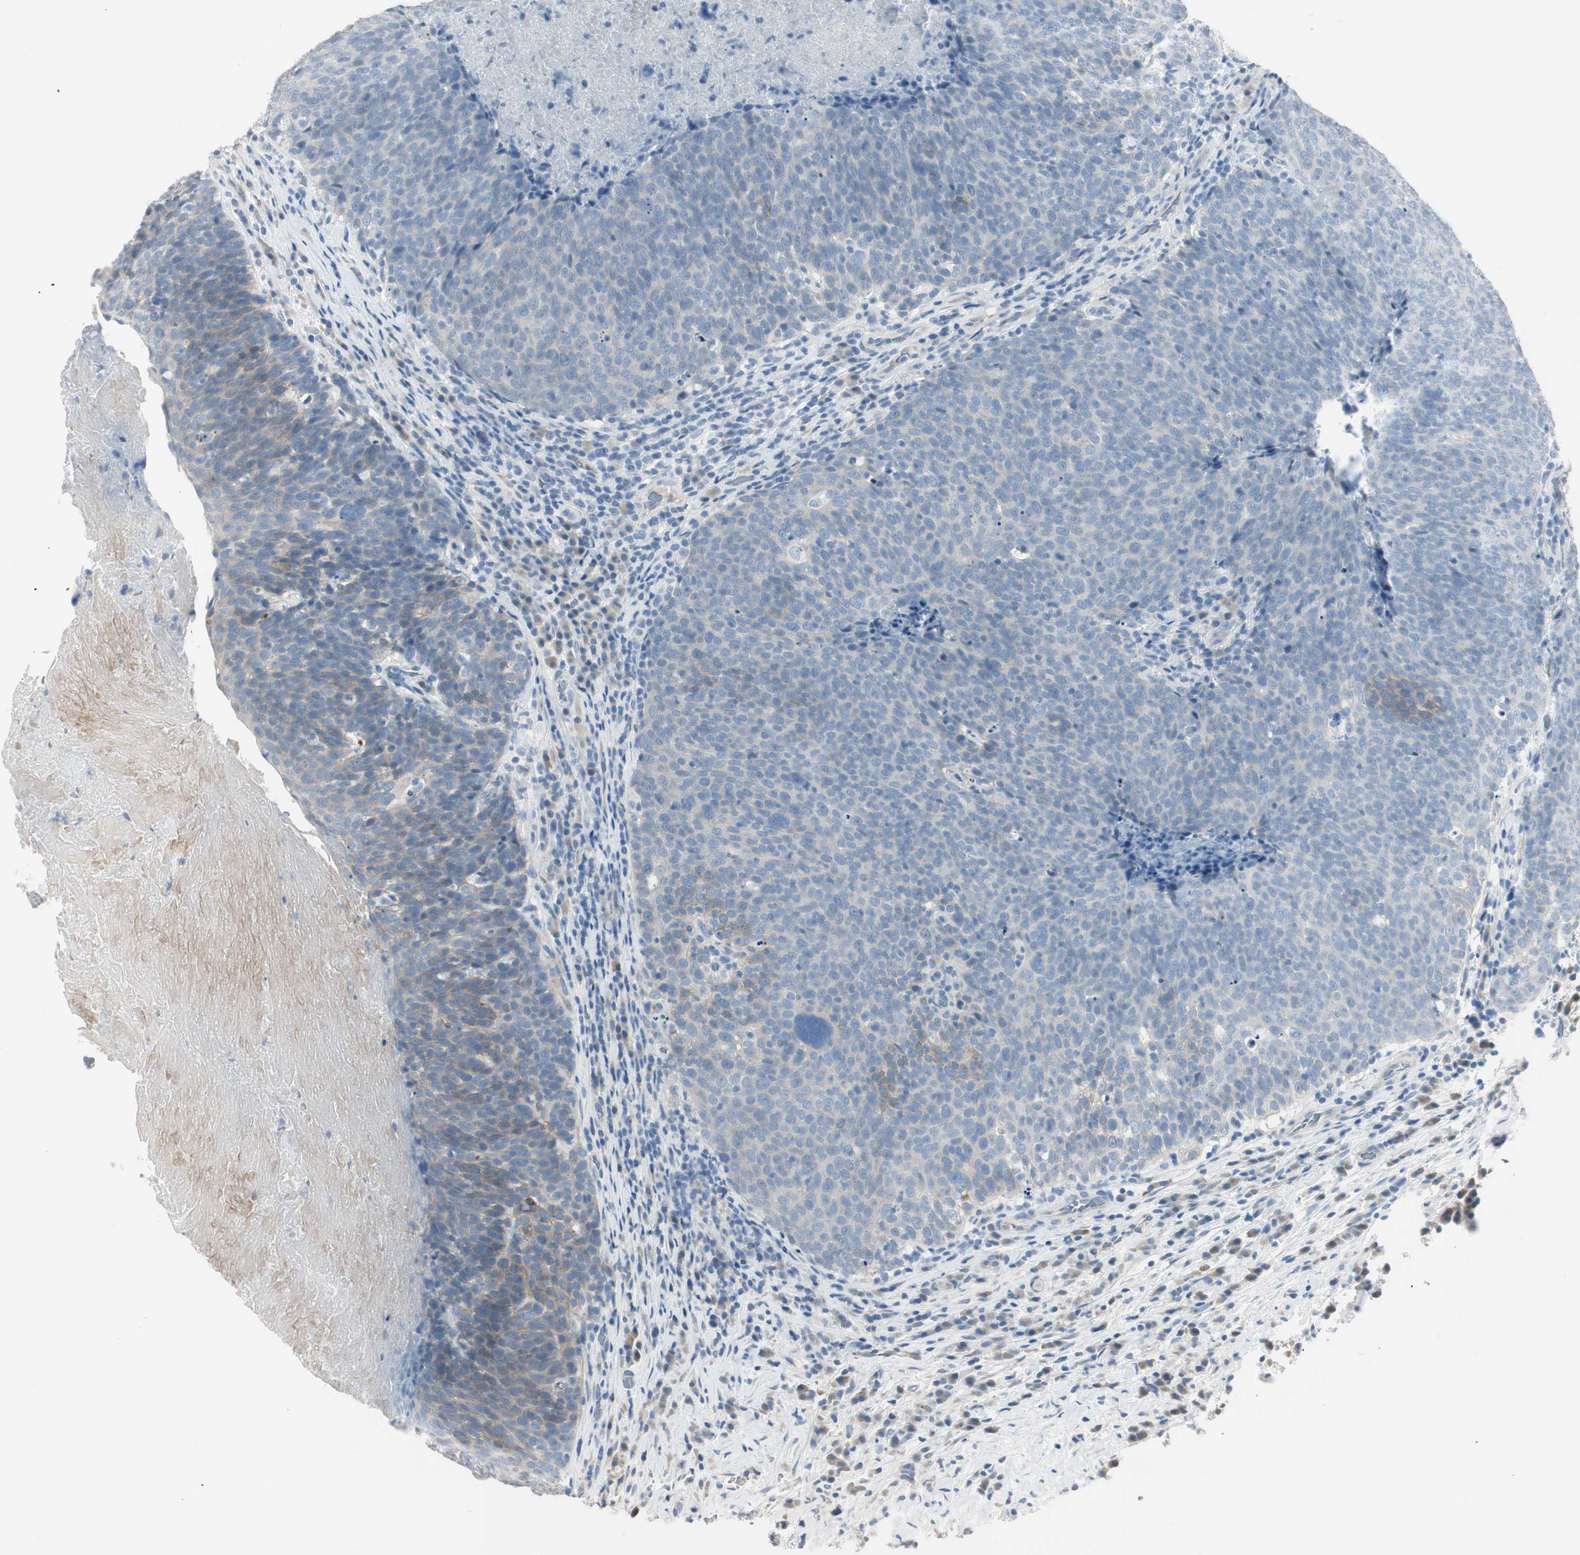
{"staining": {"intensity": "weak", "quantity": "25%-75%", "location": "cytoplasmic/membranous"}, "tissue": "head and neck cancer", "cell_type": "Tumor cells", "image_type": "cancer", "snomed": [{"axis": "morphology", "description": "Squamous cell carcinoma, NOS"}, {"axis": "morphology", "description": "Squamous cell carcinoma, metastatic, NOS"}, {"axis": "topography", "description": "Lymph node"}, {"axis": "topography", "description": "Head-Neck"}], "caption": "IHC image of human squamous cell carcinoma (head and neck) stained for a protein (brown), which exhibits low levels of weak cytoplasmic/membranous staining in approximately 25%-75% of tumor cells.", "gene": "SPINK4", "patient": {"sex": "male", "age": 62}}